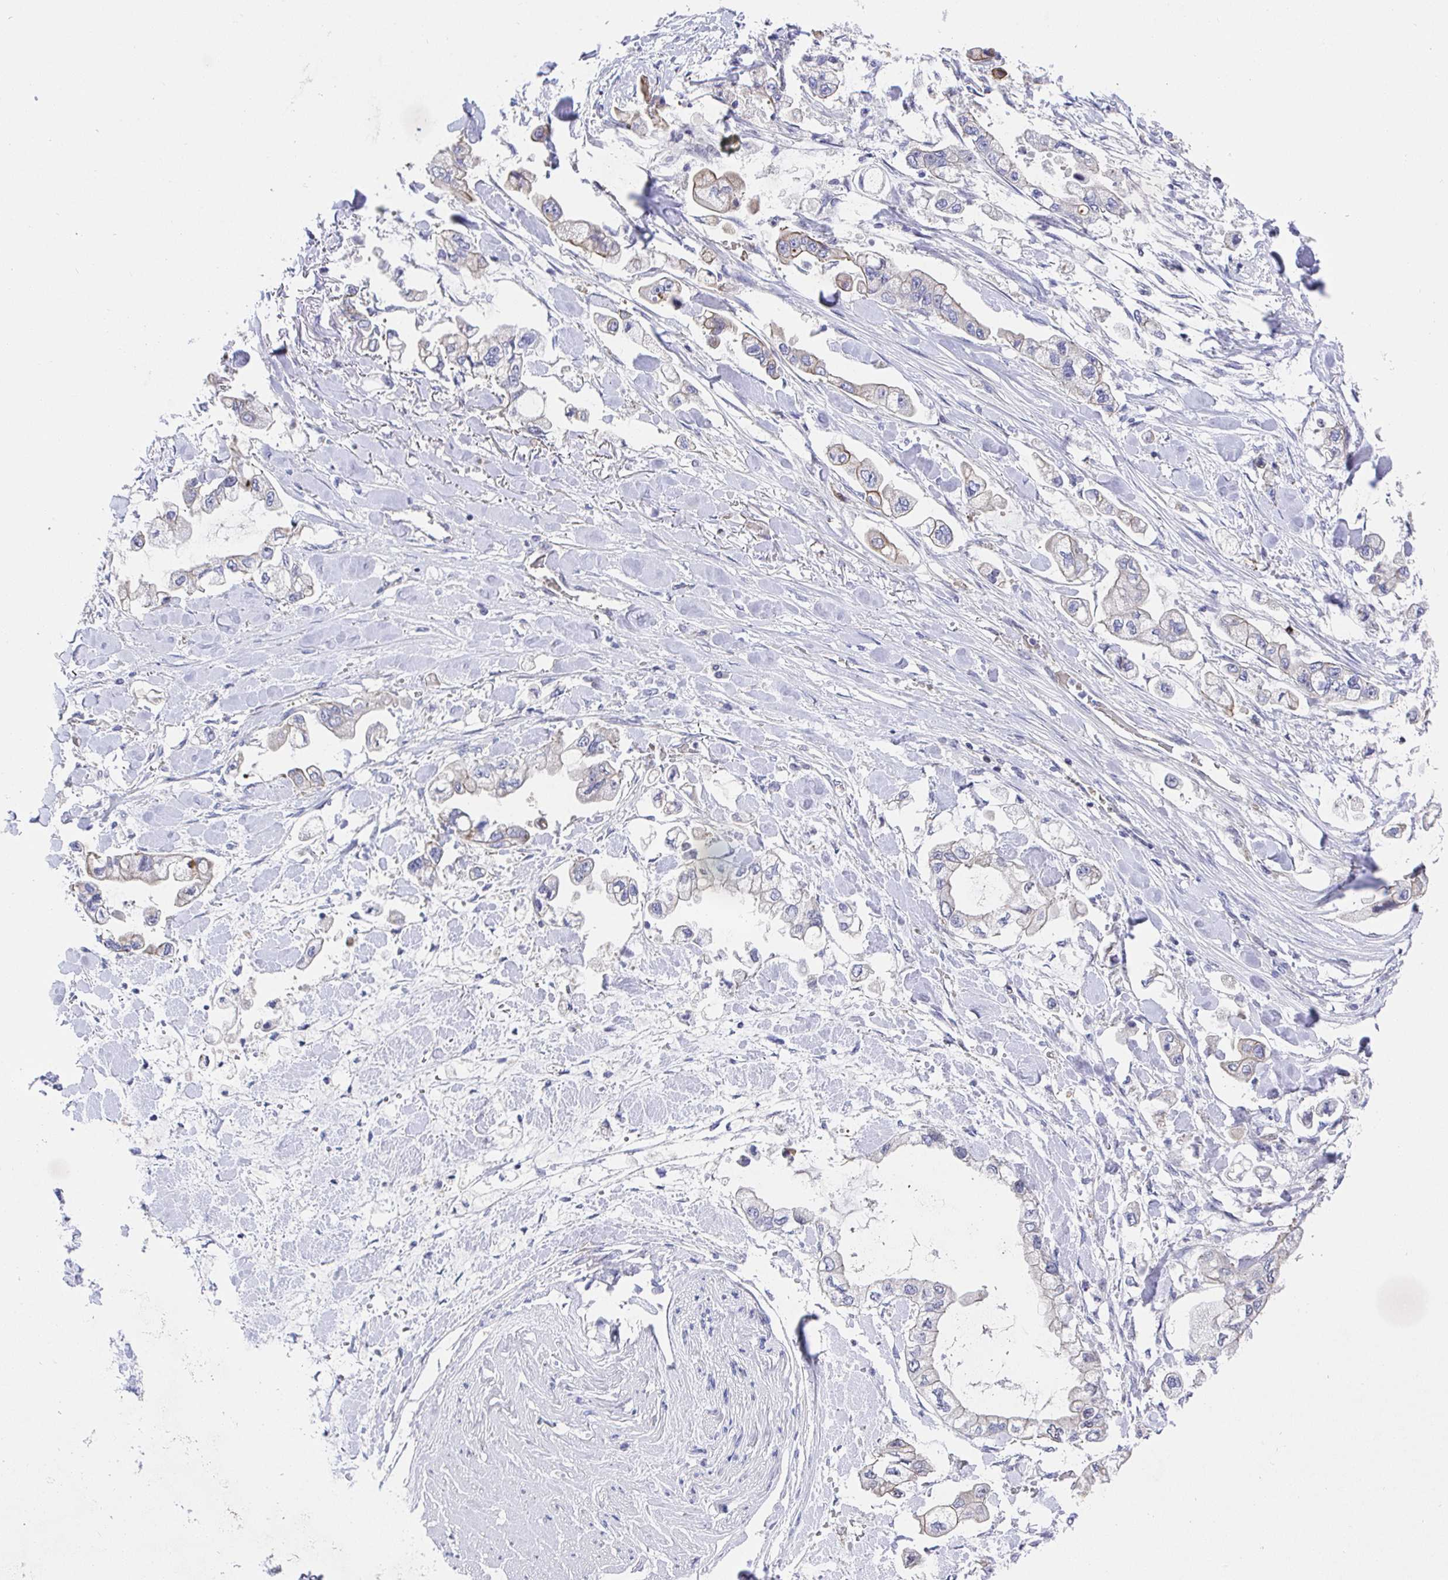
{"staining": {"intensity": "negative", "quantity": "none", "location": "none"}, "tissue": "stomach cancer", "cell_type": "Tumor cells", "image_type": "cancer", "snomed": [{"axis": "morphology", "description": "Adenocarcinoma, NOS"}, {"axis": "topography", "description": "Stomach"}], "caption": "There is no significant staining in tumor cells of adenocarcinoma (stomach).", "gene": "TIMELESS", "patient": {"sex": "male", "age": 62}}